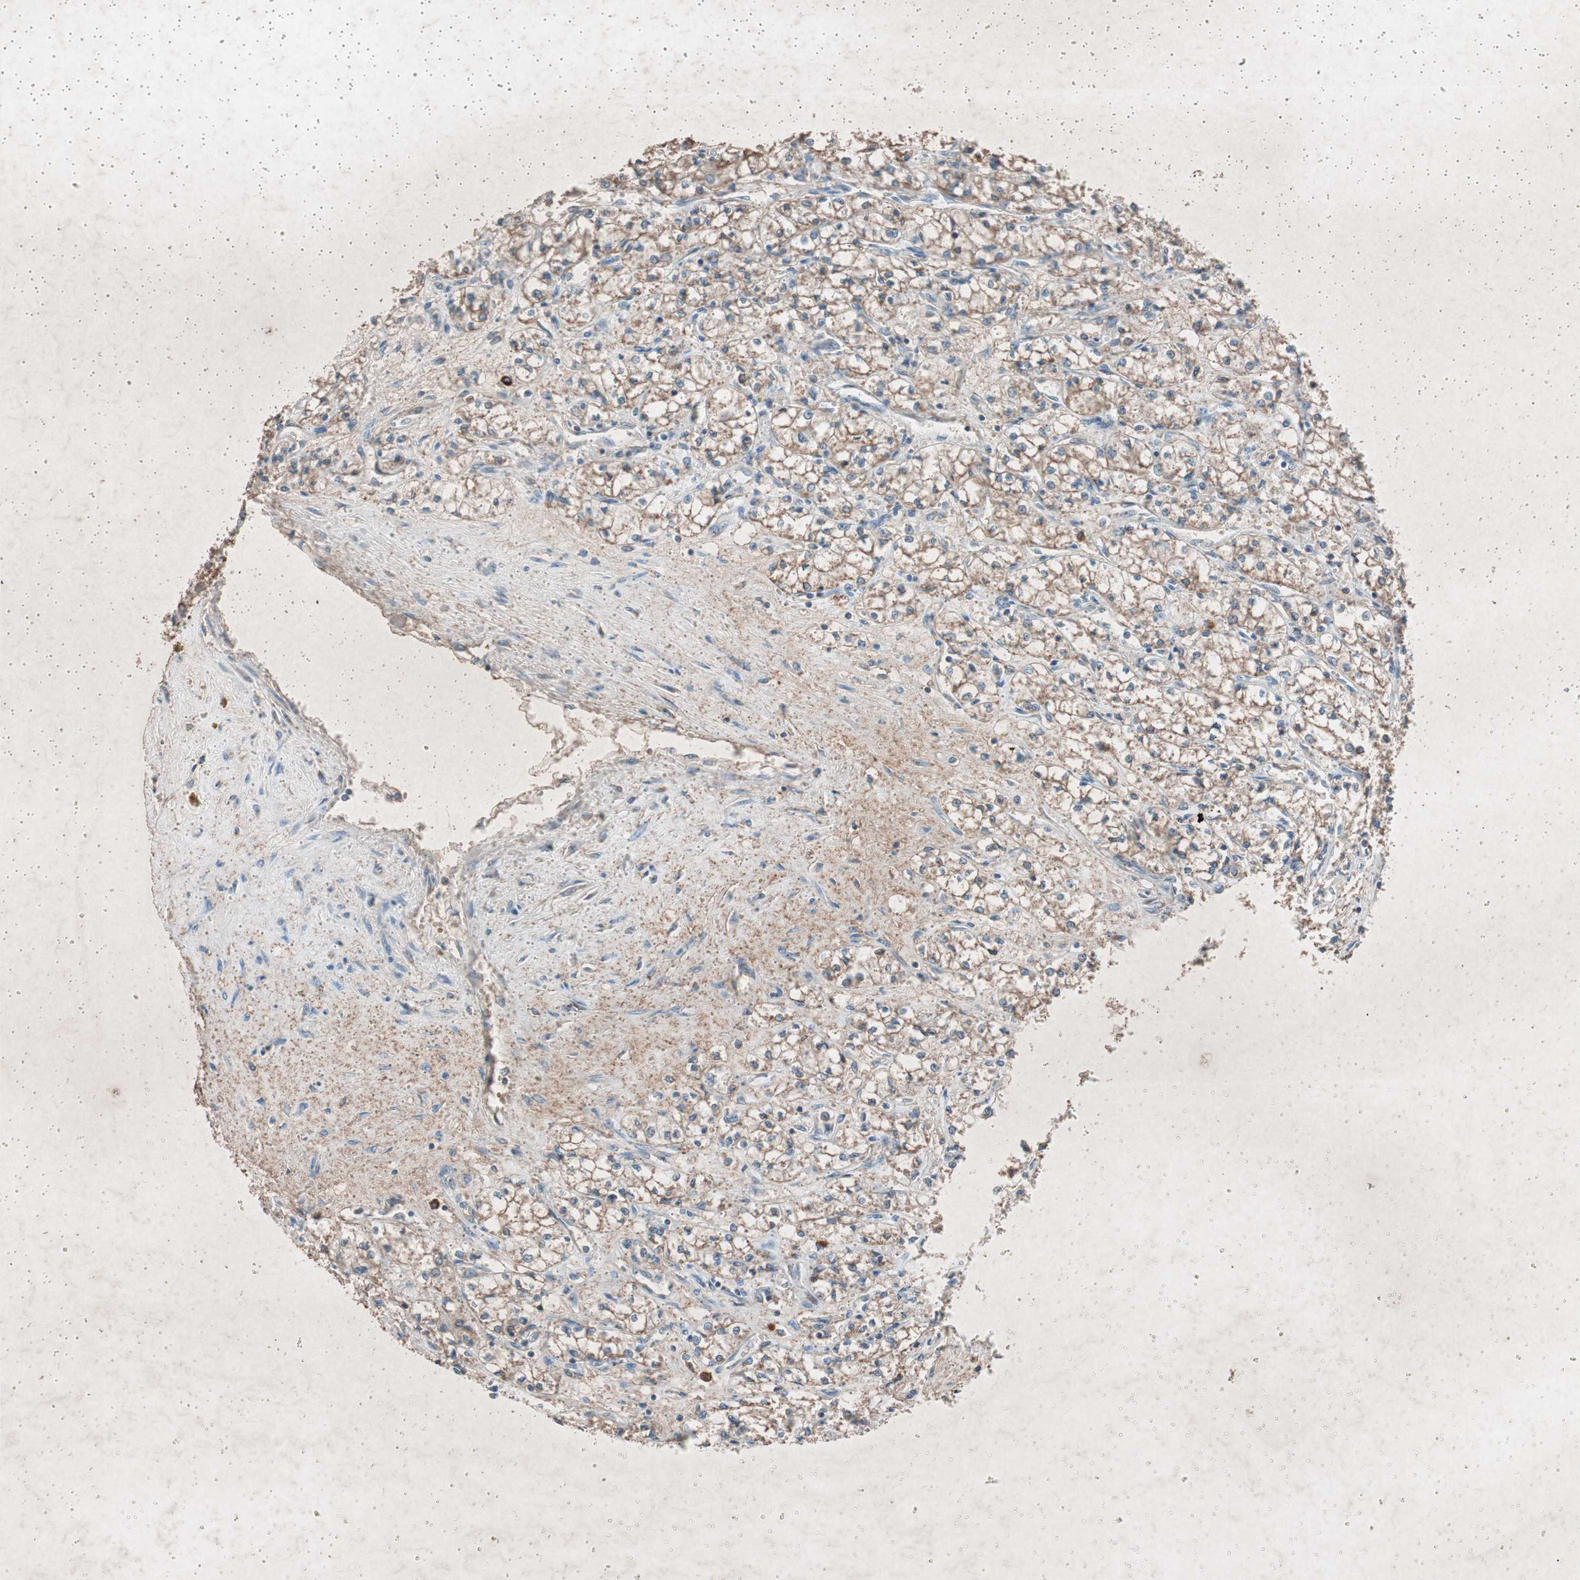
{"staining": {"intensity": "moderate", "quantity": ">75%", "location": "cytoplasmic/membranous"}, "tissue": "renal cancer", "cell_type": "Tumor cells", "image_type": "cancer", "snomed": [{"axis": "morphology", "description": "Normal tissue, NOS"}, {"axis": "morphology", "description": "Adenocarcinoma, NOS"}, {"axis": "topography", "description": "Kidney"}], "caption": "Renal cancer stained for a protein (brown) reveals moderate cytoplasmic/membranous positive staining in about >75% of tumor cells.", "gene": "GRB7", "patient": {"sex": "male", "age": 59}}